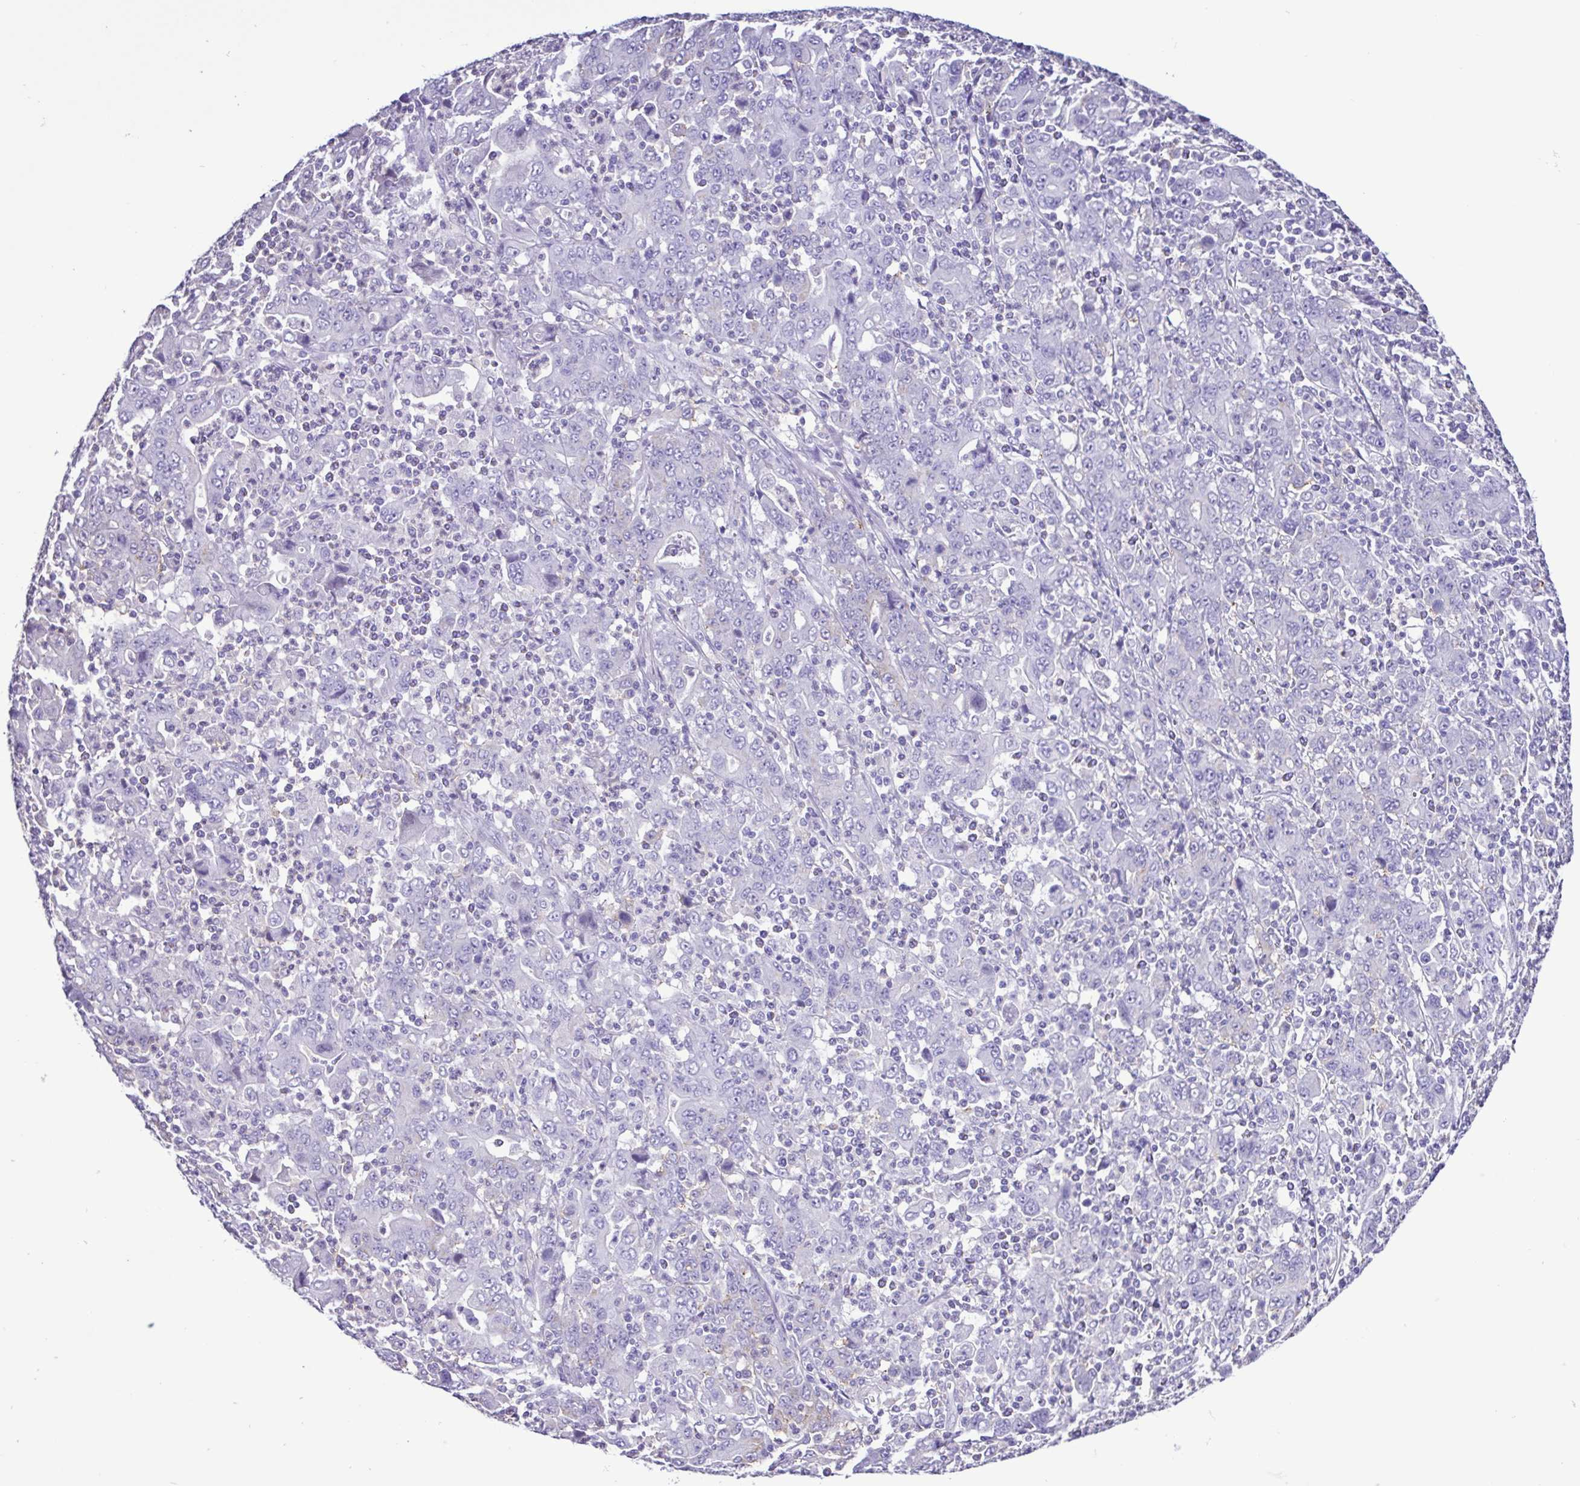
{"staining": {"intensity": "negative", "quantity": "none", "location": "none"}, "tissue": "stomach cancer", "cell_type": "Tumor cells", "image_type": "cancer", "snomed": [{"axis": "morphology", "description": "Adenocarcinoma, NOS"}, {"axis": "topography", "description": "Stomach, upper"}], "caption": "Immunohistochemistry photomicrograph of human stomach cancer (adenocarcinoma) stained for a protein (brown), which exhibits no expression in tumor cells.", "gene": "CYP17A1", "patient": {"sex": "male", "age": 69}}